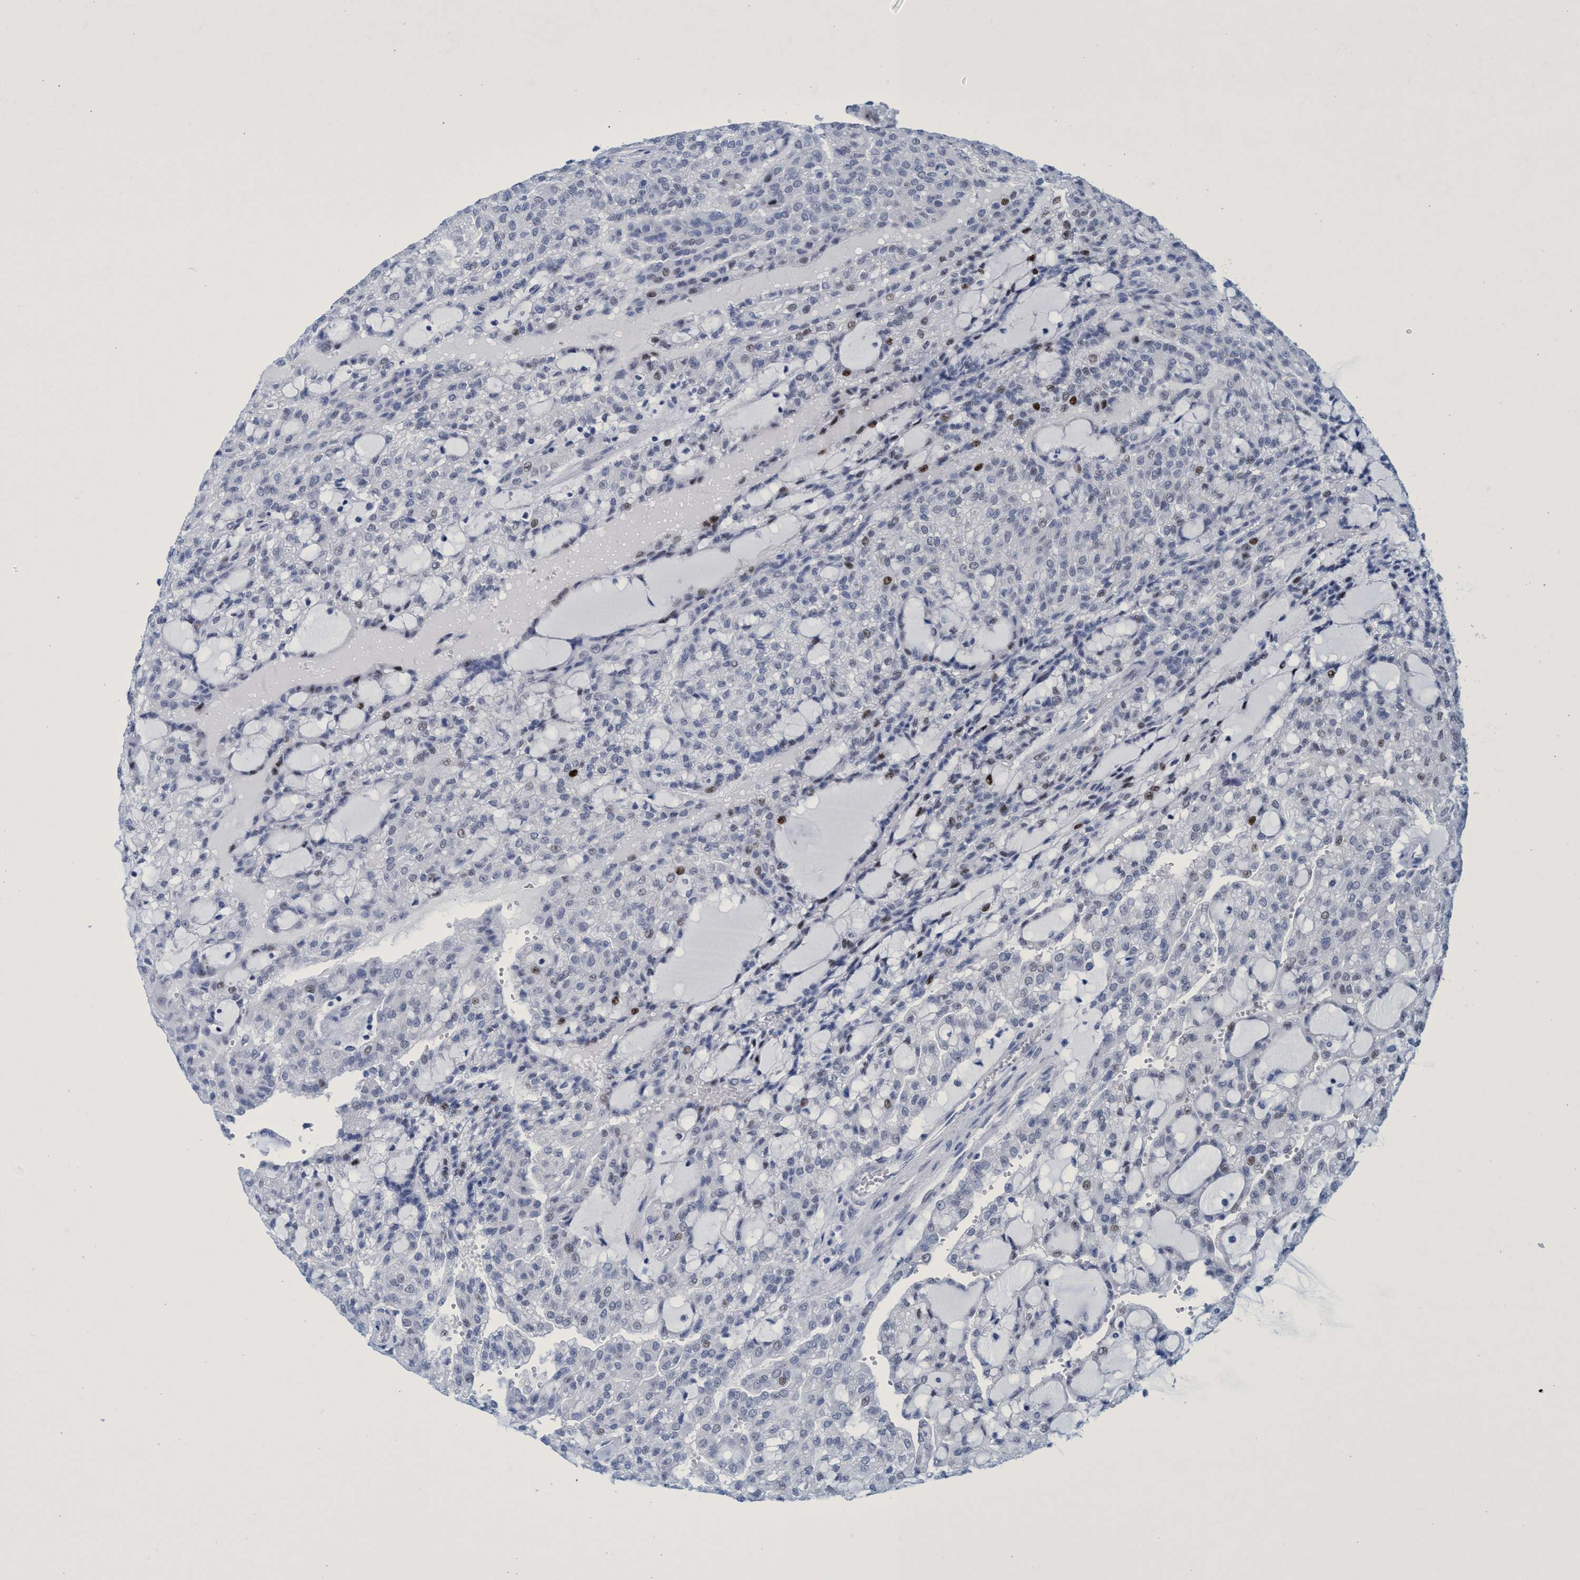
{"staining": {"intensity": "moderate", "quantity": "<25%", "location": "nuclear"}, "tissue": "renal cancer", "cell_type": "Tumor cells", "image_type": "cancer", "snomed": [{"axis": "morphology", "description": "Adenocarcinoma, NOS"}, {"axis": "topography", "description": "Kidney"}], "caption": "Human renal cancer stained with a brown dye demonstrates moderate nuclear positive expression in approximately <25% of tumor cells.", "gene": "R3HCC1", "patient": {"sex": "male", "age": 63}}